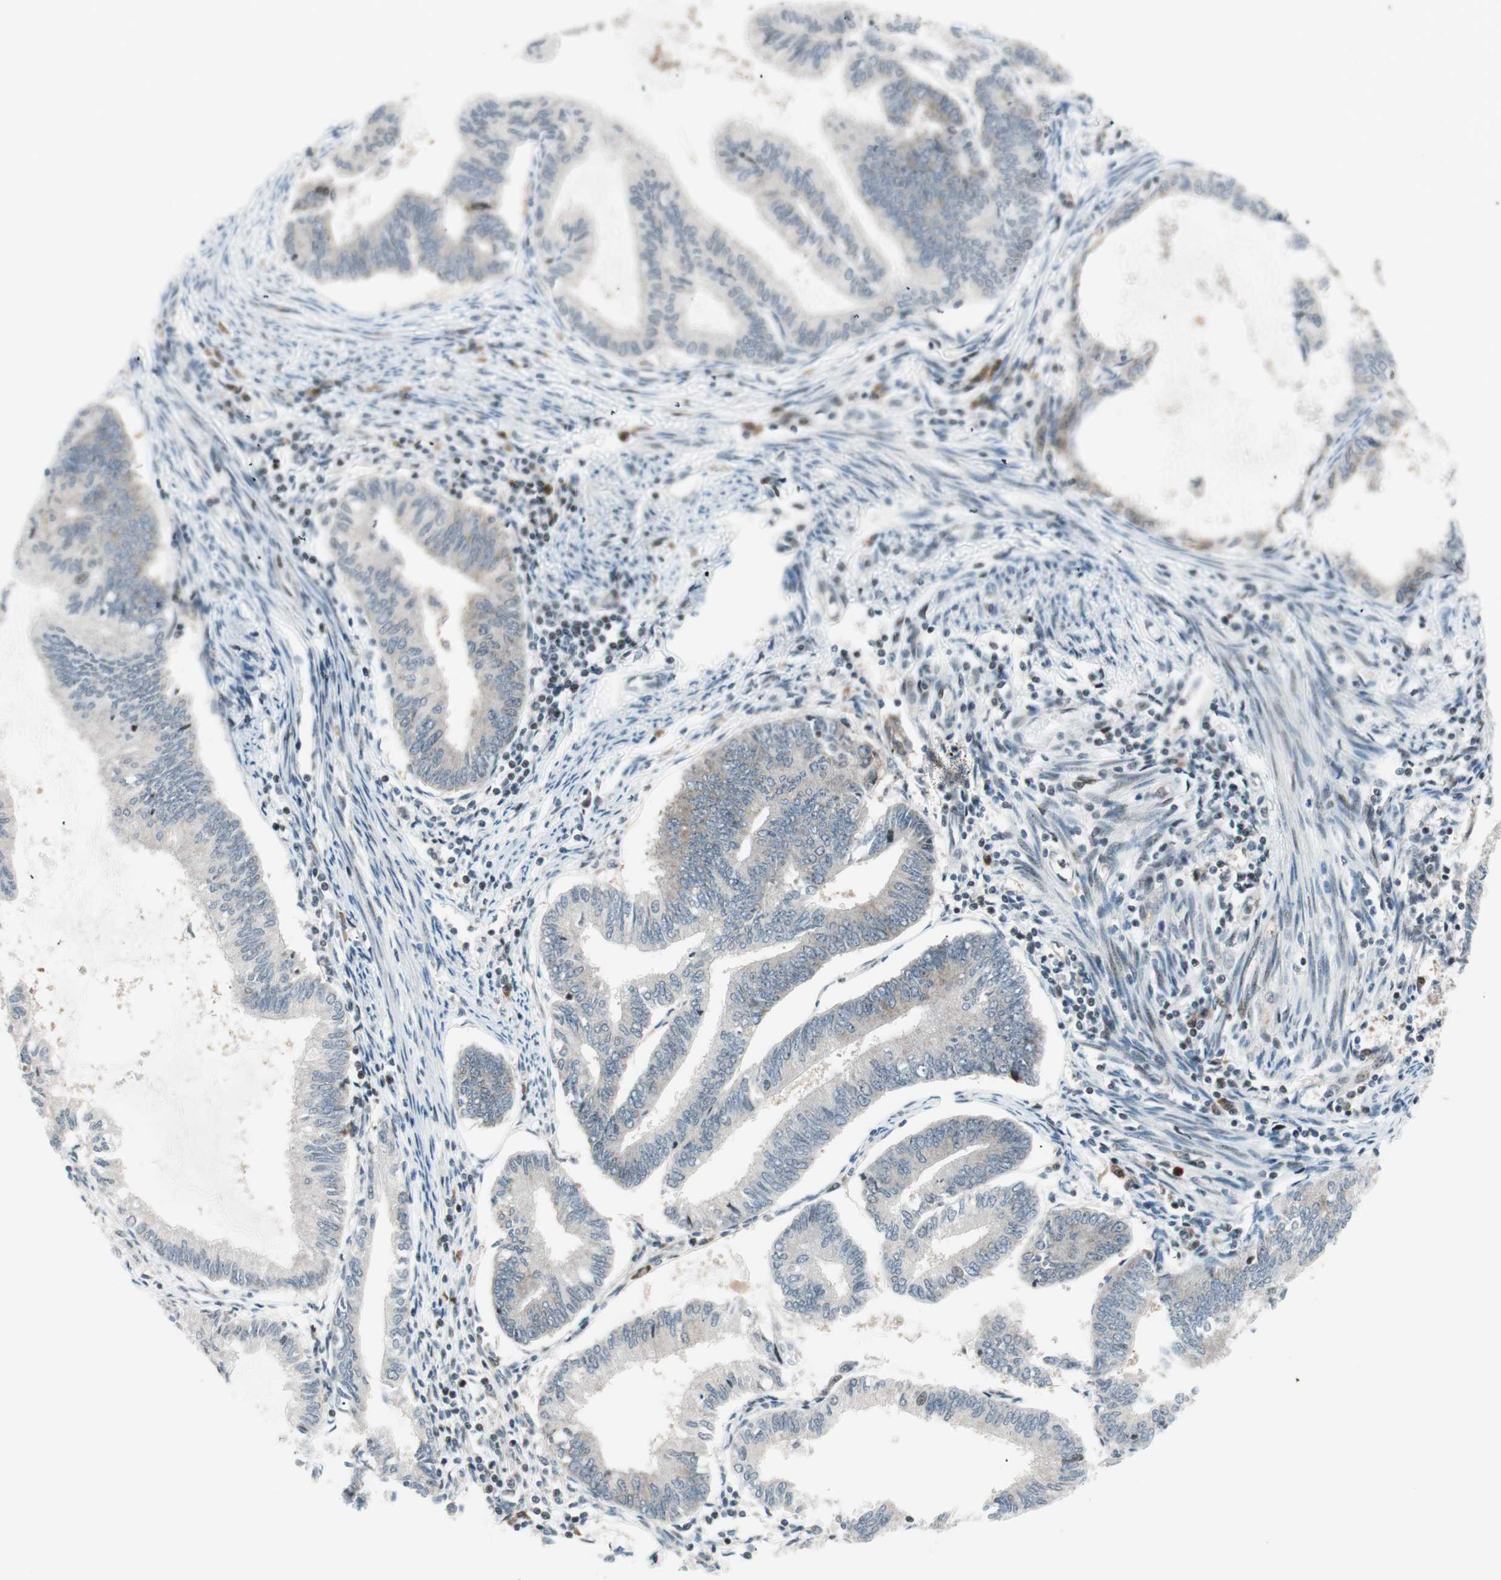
{"staining": {"intensity": "weak", "quantity": "<25%", "location": "cytoplasmic/membranous"}, "tissue": "endometrial cancer", "cell_type": "Tumor cells", "image_type": "cancer", "snomed": [{"axis": "morphology", "description": "Adenocarcinoma, NOS"}, {"axis": "topography", "description": "Endometrium"}], "caption": "High magnification brightfield microscopy of endometrial cancer (adenocarcinoma) stained with DAB (brown) and counterstained with hematoxylin (blue): tumor cells show no significant expression. The staining was performed using DAB (3,3'-diaminobenzidine) to visualize the protein expression in brown, while the nuclei were stained in blue with hematoxylin (Magnification: 20x).", "gene": "TPT1", "patient": {"sex": "female", "age": 86}}